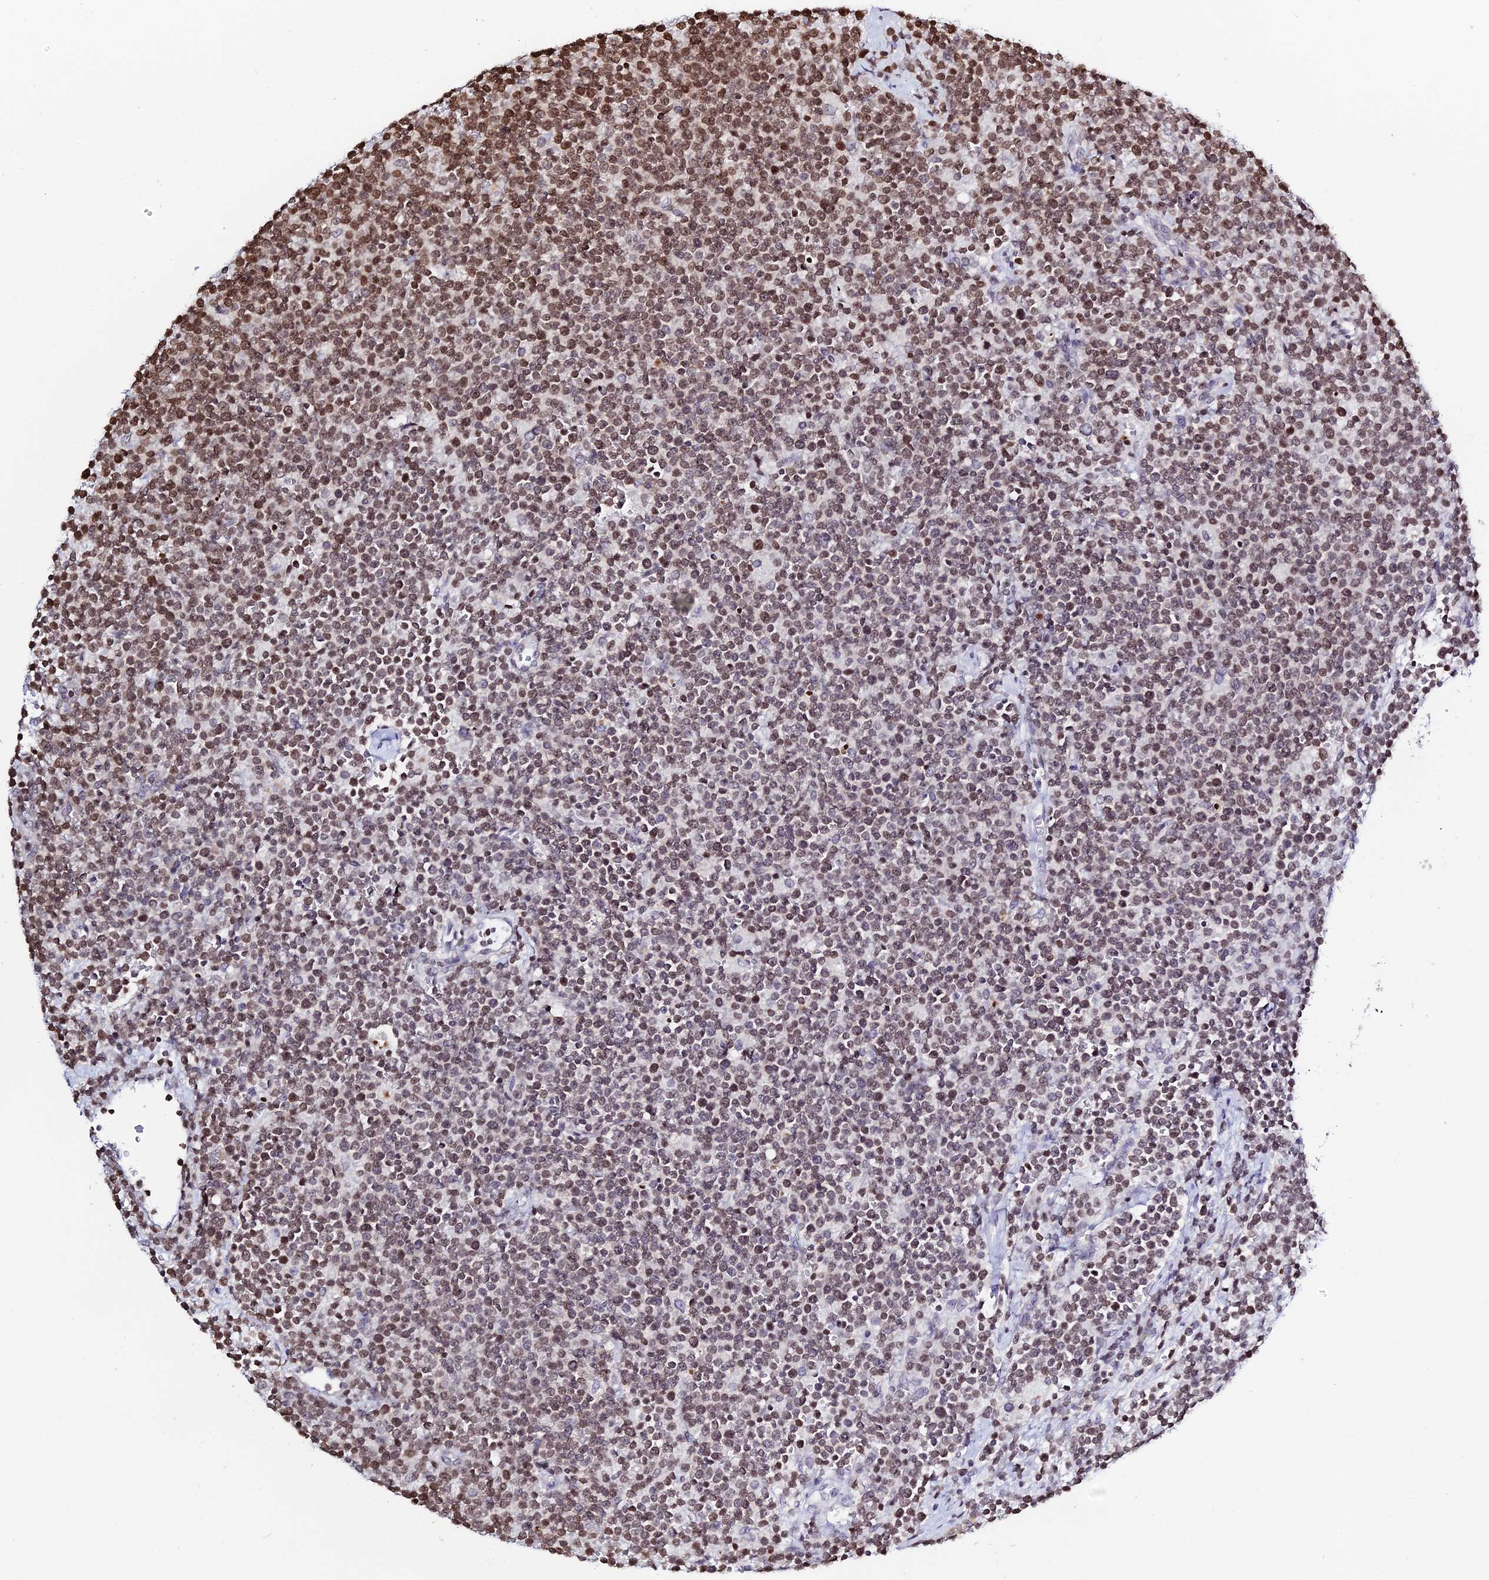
{"staining": {"intensity": "moderate", "quantity": ">75%", "location": "nuclear"}, "tissue": "lymphoma", "cell_type": "Tumor cells", "image_type": "cancer", "snomed": [{"axis": "morphology", "description": "Malignant lymphoma, non-Hodgkin's type, High grade"}, {"axis": "topography", "description": "Lymph node"}], "caption": "A brown stain highlights moderate nuclear positivity of a protein in lymphoma tumor cells.", "gene": "MACROH2A2", "patient": {"sex": "male", "age": 61}}